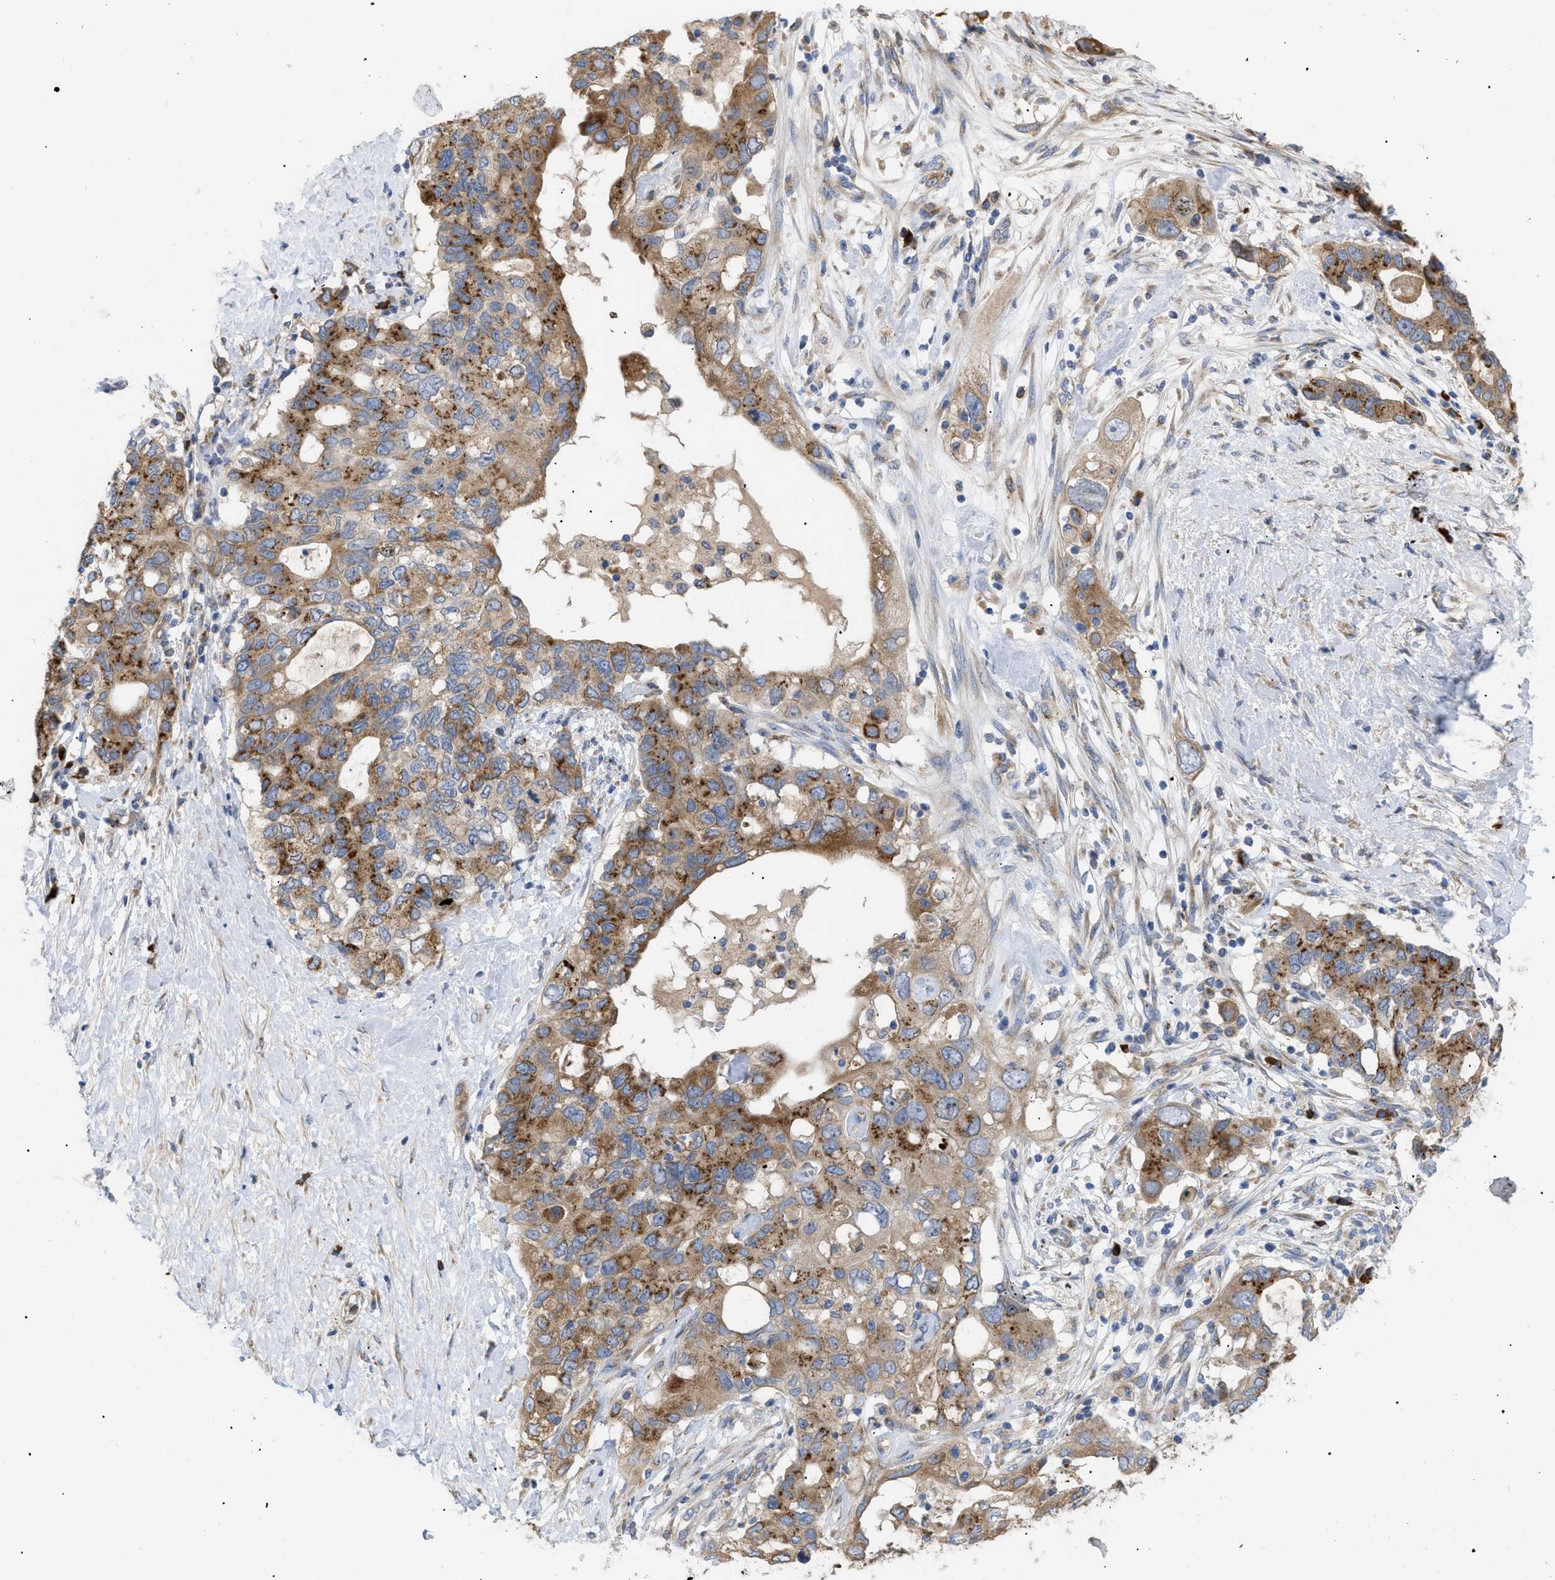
{"staining": {"intensity": "moderate", "quantity": ">75%", "location": "cytoplasmic/membranous"}, "tissue": "pancreatic cancer", "cell_type": "Tumor cells", "image_type": "cancer", "snomed": [{"axis": "morphology", "description": "Adenocarcinoma, NOS"}, {"axis": "topography", "description": "Pancreas"}], "caption": "Human pancreatic cancer (adenocarcinoma) stained with a protein marker displays moderate staining in tumor cells.", "gene": "SLC50A1", "patient": {"sex": "female", "age": 56}}